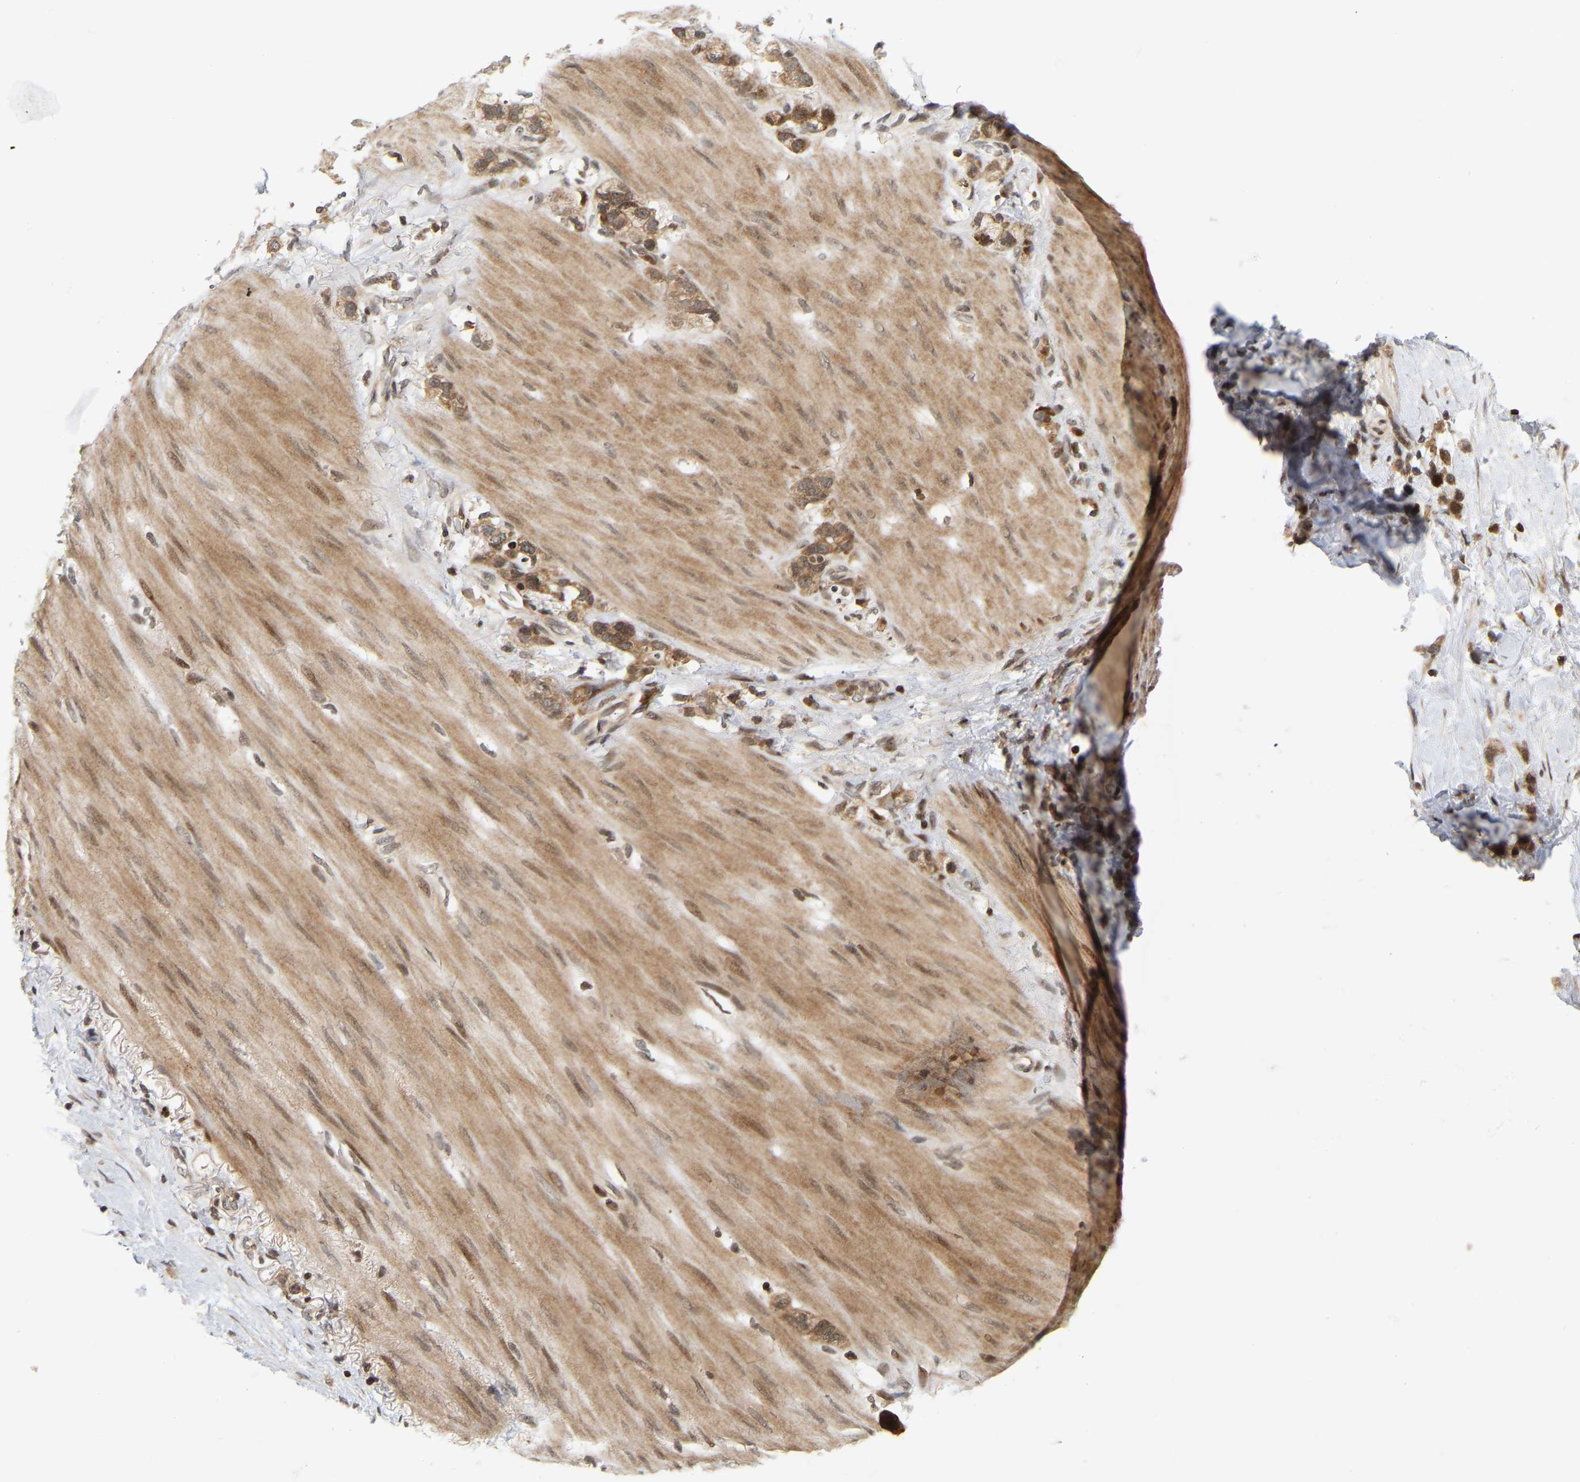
{"staining": {"intensity": "moderate", "quantity": ">75%", "location": "cytoplasmic/membranous"}, "tissue": "stomach cancer", "cell_type": "Tumor cells", "image_type": "cancer", "snomed": [{"axis": "morphology", "description": "Normal tissue, NOS"}, {"axis": "morphology", "description": "Adenocarcinoma, NOS"}, {"axis": "morphology", "description": "Adenocarcinoma, High grade"}, {"axis": "topography", "description": "Stomach, upper"}, {"axis": "topography", "description": "Stomach"}], "caption": "This photomicrograph exhibits immunohistochemistry staining of stomach adenocarcinoma (high-grade), with medium moderate cytoplasmic/membranous staining in approximately >75% of tumor cells.", "gene": "NFE2L2", "patient": {"sex": "female", "age": 65}}